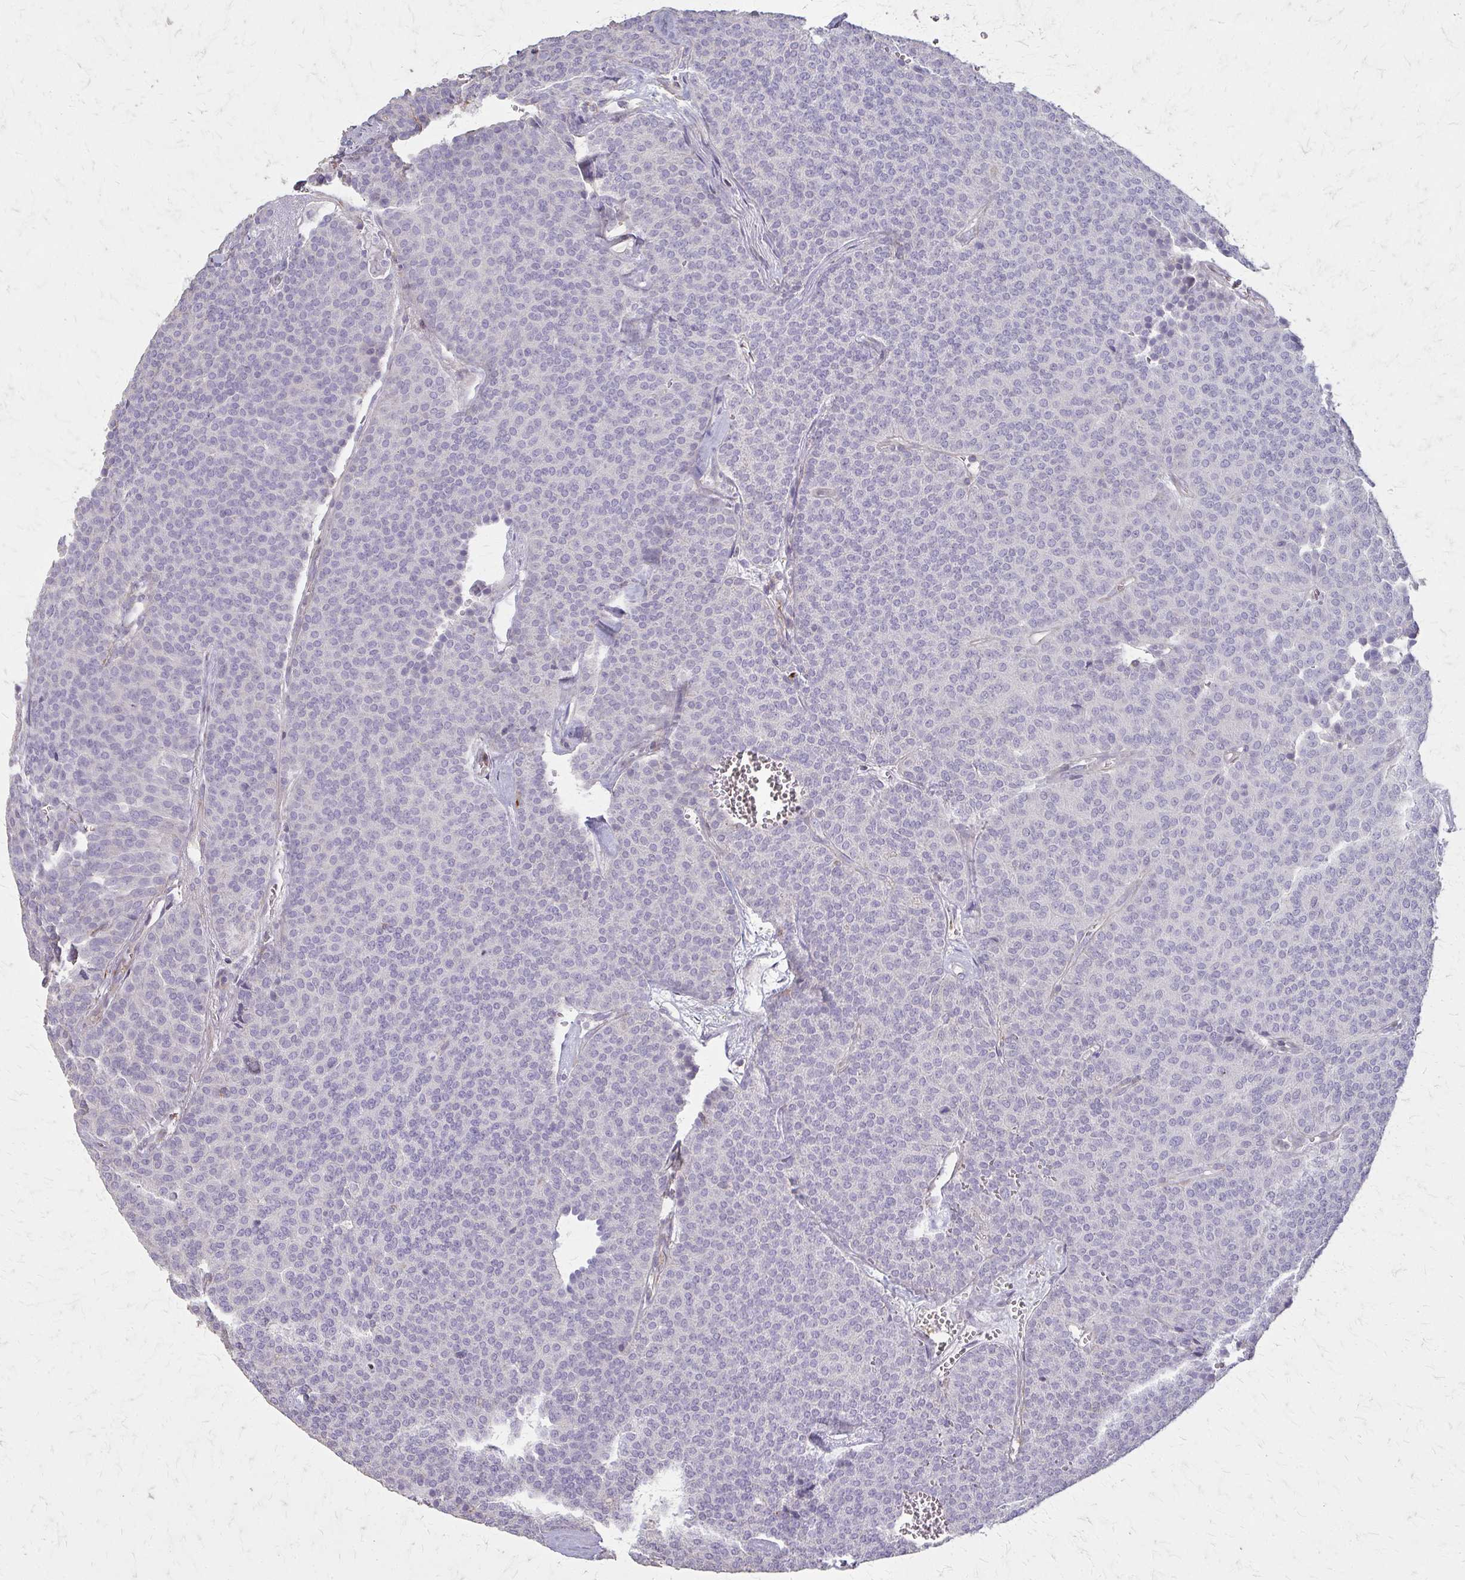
{"staining": {"intensity": "negative", "quantity": "none", "location": "none"}, "tissue": "carcinoid", "cell_type": "Tumor cells", "image_type": "cancer", "snomed": [{"axis": "morphology", "description": "Carcinoid, malignant, NOS"}, {"axis": "topography", "description": "Lung"}], "caption": "A high-resolution histopathology image shows immunohistochemistry staining of carcinoid, which reveals no significant staining in tumor cells.", "gene": "TENM4", "patient": {"sex": "male", "age": 61}}